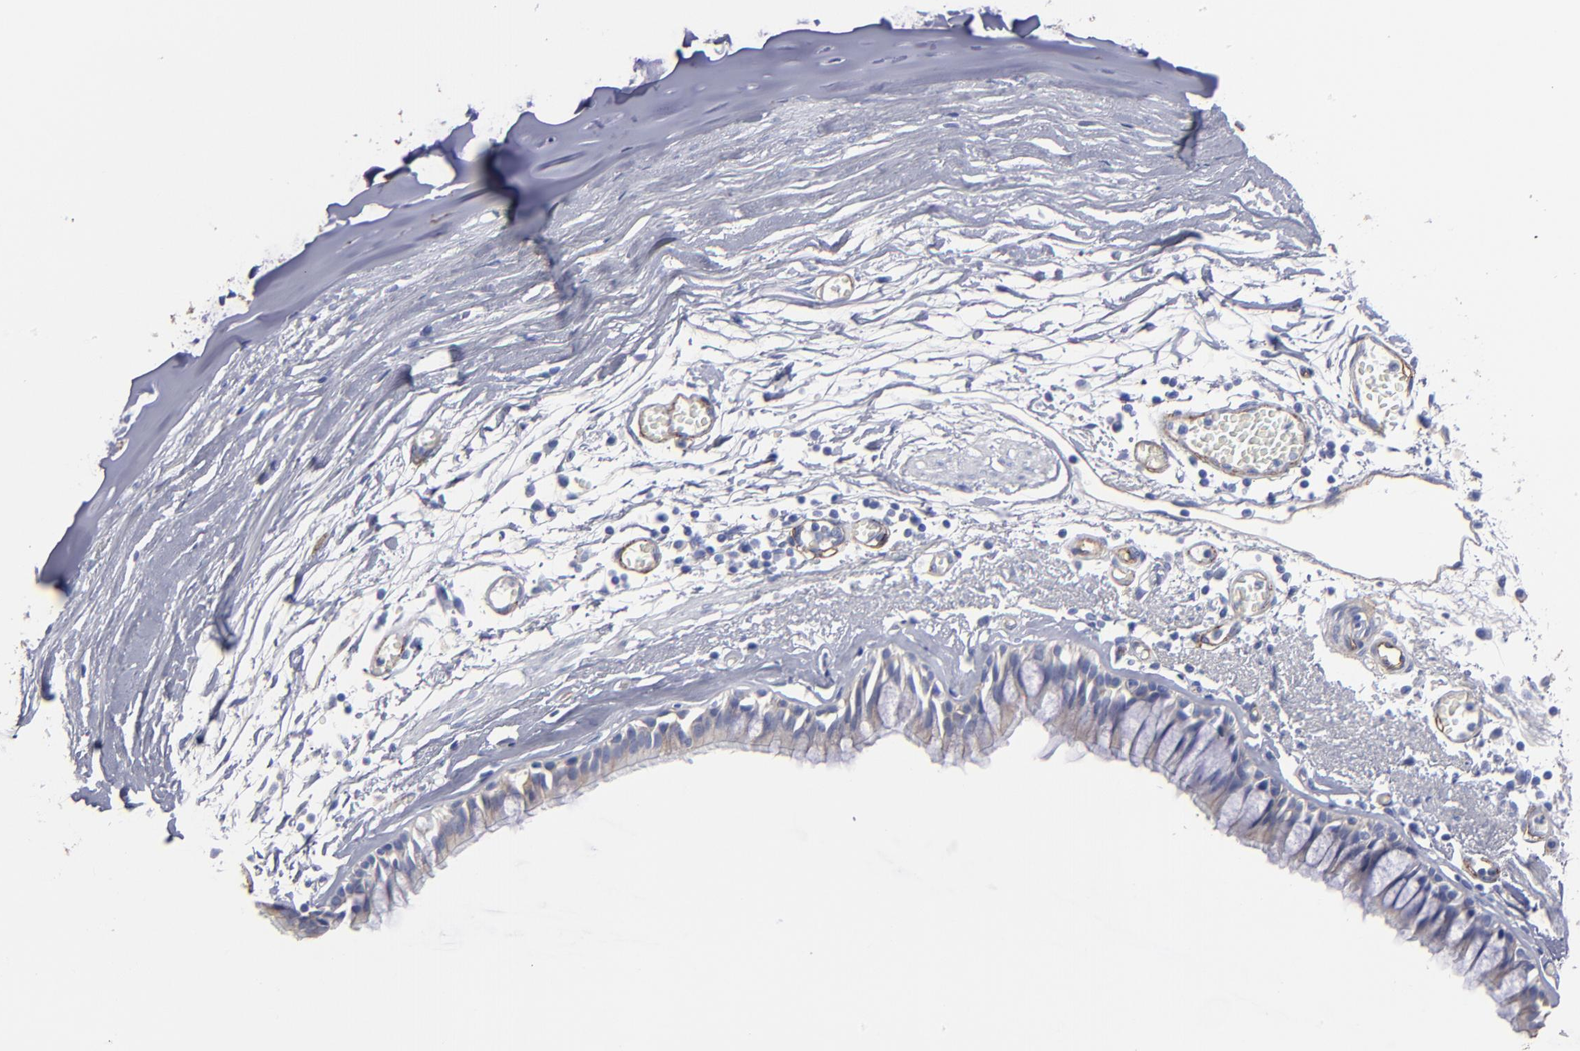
{"staining": {"intensity": "weak", "quantity": "25%-75%", "location": "cytoplasmic/membranous"}, "tissue": "bronchus", "cell_type": "Respiratory epithelial cells", "image_type": "normal", "snomed": [{"axis": "morphology", "description": "Normal tissue, NOS"}, {"axis": "topography", "description": "Bronchus"}, {"axis": "topography", "description": "Lung"}], "caption": "DAB (3,3'-diaminobenzidine) immunohistochemical staining of normal bronchus displays weak cytoplasmic/membranous protein expression in about 25%-75% of respiratory epithelial cells. The protein is shown in brown color, while the nuclei are stained blue.", "gene": "TM4SF1", "patient": {"sex": "female", "age": 56}}